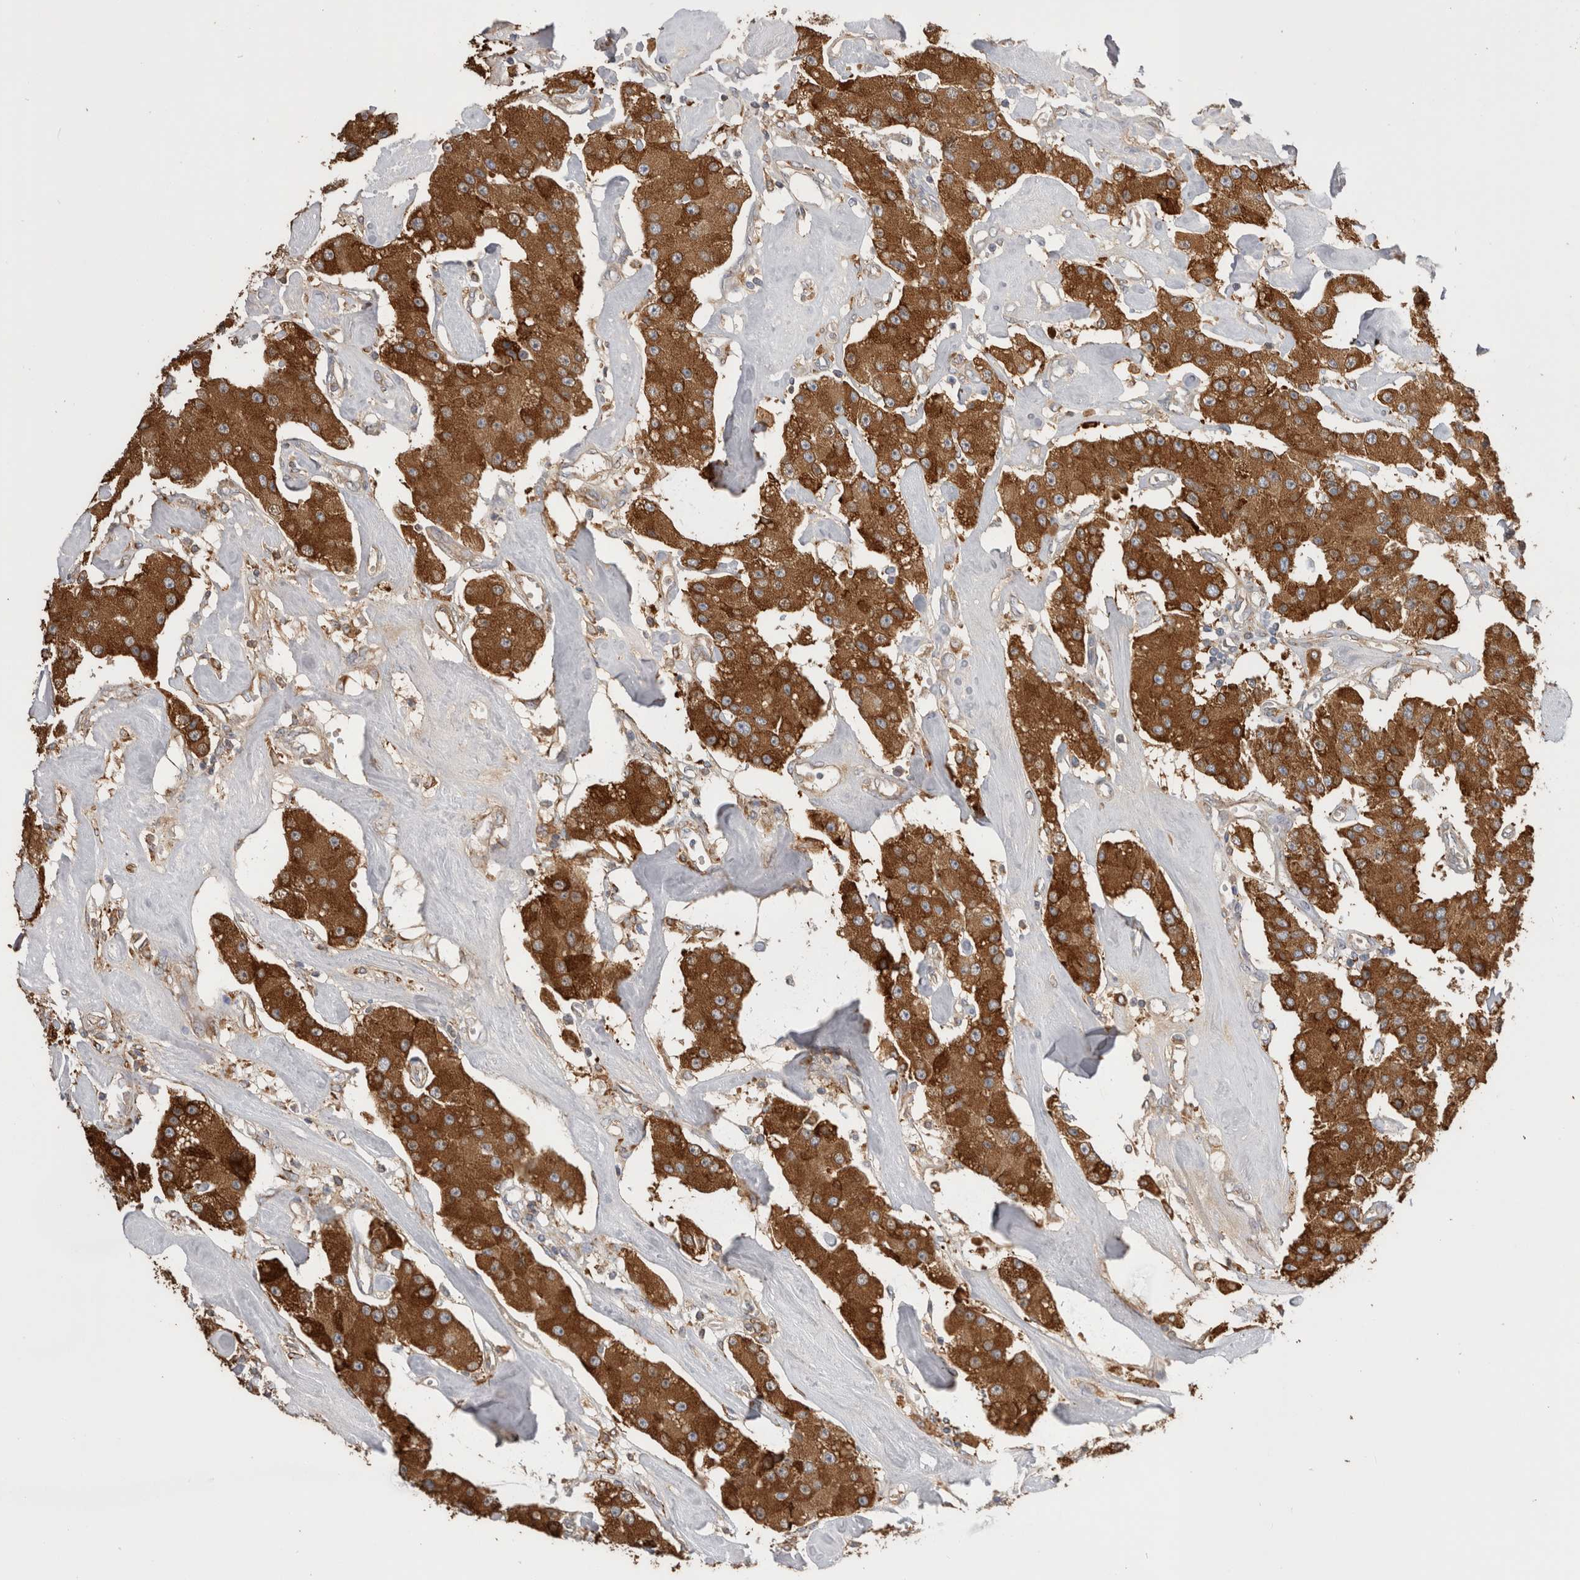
{"staining": {"intensity": "strong", "quantity": ">75%", "location": "cytoplasmic/membranous"}, "tissue": "carcinoid", "cell_type": "Tumor cells", "image_type": "cancer", "snomed": [{"axis": "morphology", "description": "Carcinoid, malignant, NOS"}, {"axis": "topography", "description": "Pancreas"}], "caption": "Immunohistochemical staining of human malignant carcinoid exhibits high levels of strong cytoplasmic/membranous positivity in about >75% of tumor cells.", "gene": "LRPAP1", "patient": {"sex": "male", "age": 41}}